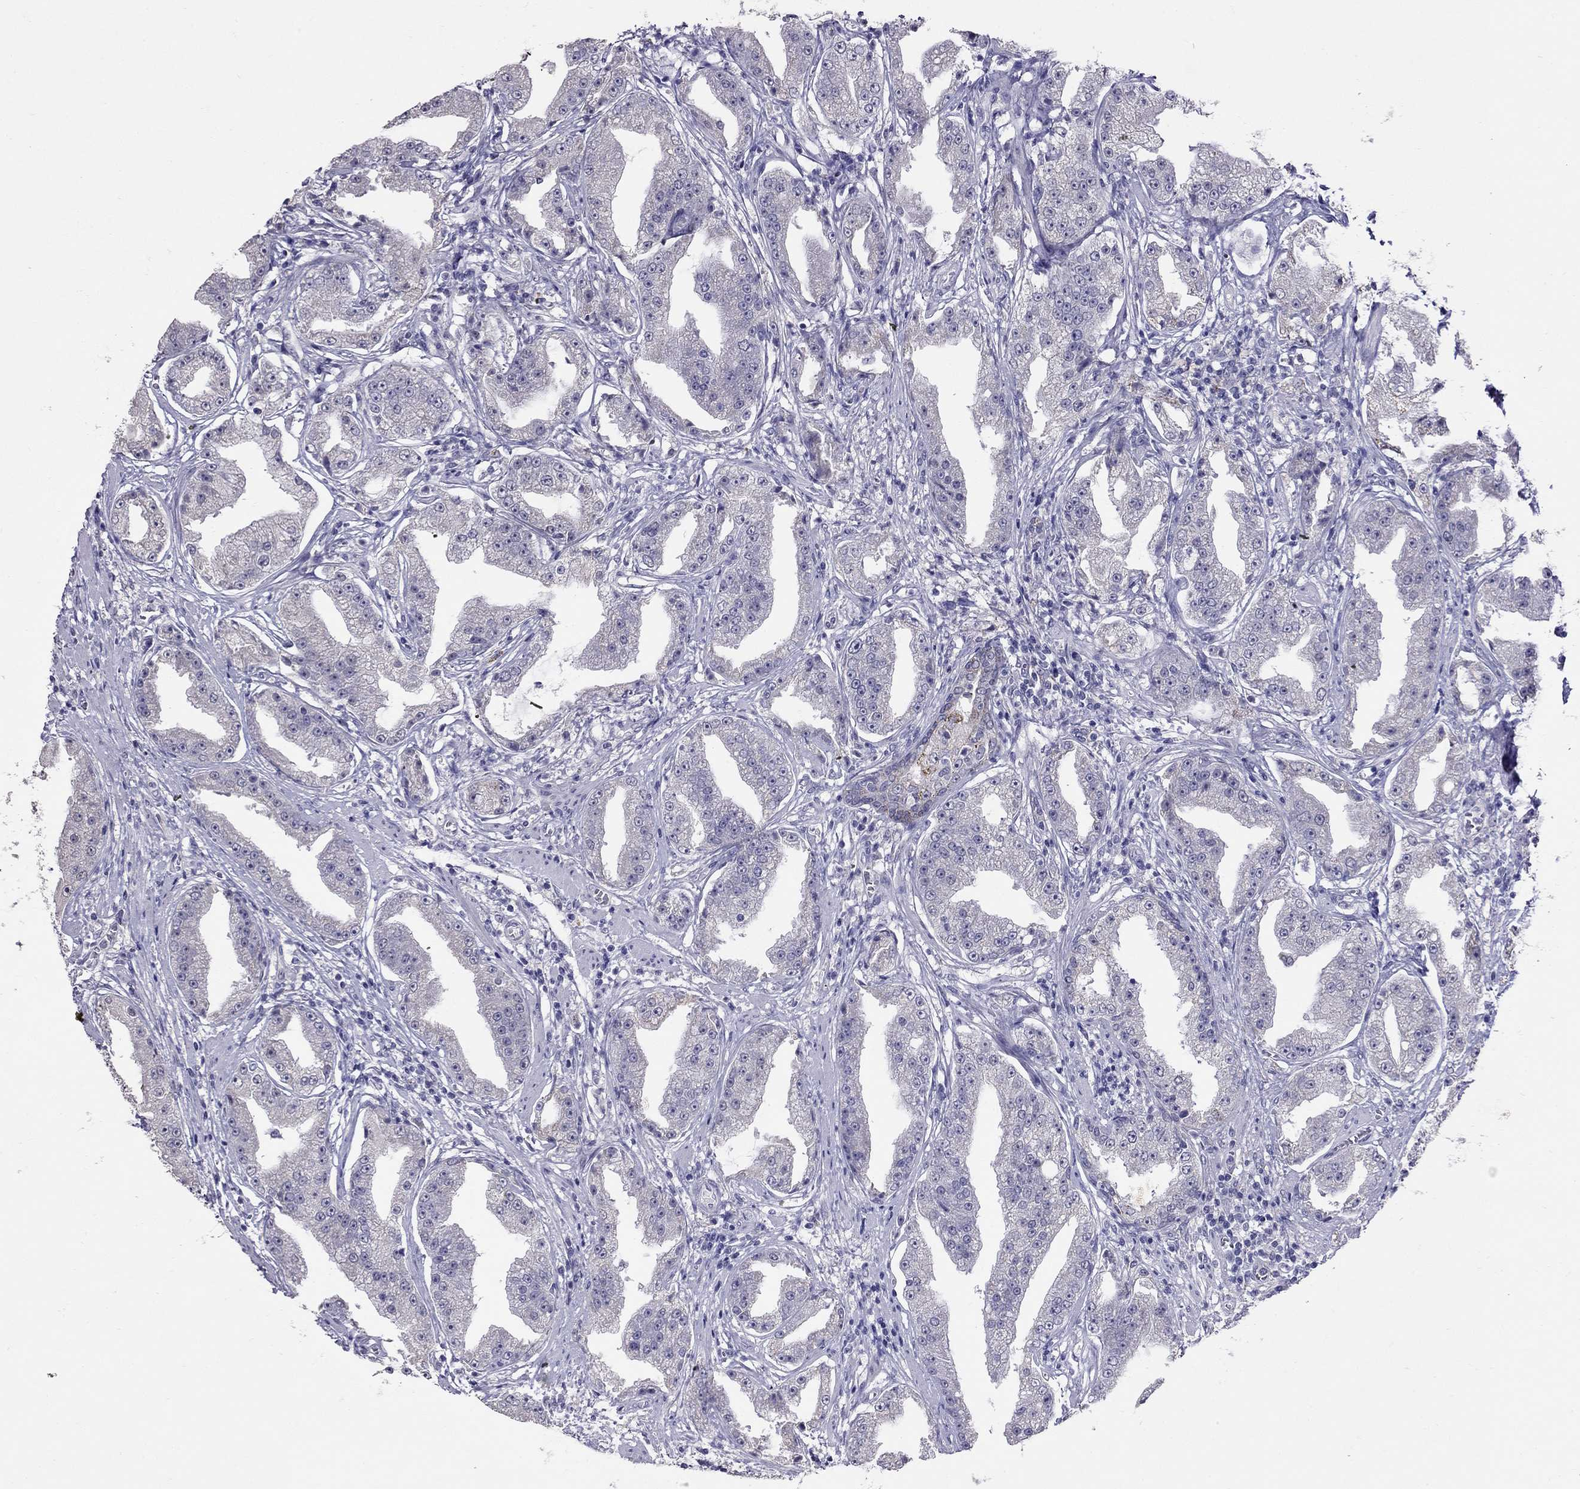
{"staining": {"intensity": "negative", "quantity": "none", "location": "none"}, "tissue": "prostate cancer", "cell_type": "Tumor cells", "image_type": "cancer", "snomed": [{"axis": "morphology", "description": "Adenocarcinoma, Low grade"}, {"axis": "topography", "description": "Prostate"}], "caption": "A micrograph of human prostate adenocarcinoma (low-grade) is negative for staining in tumor cells.", "gene": "MYO3B", "patient": {"sex": "male", "age": 62}}